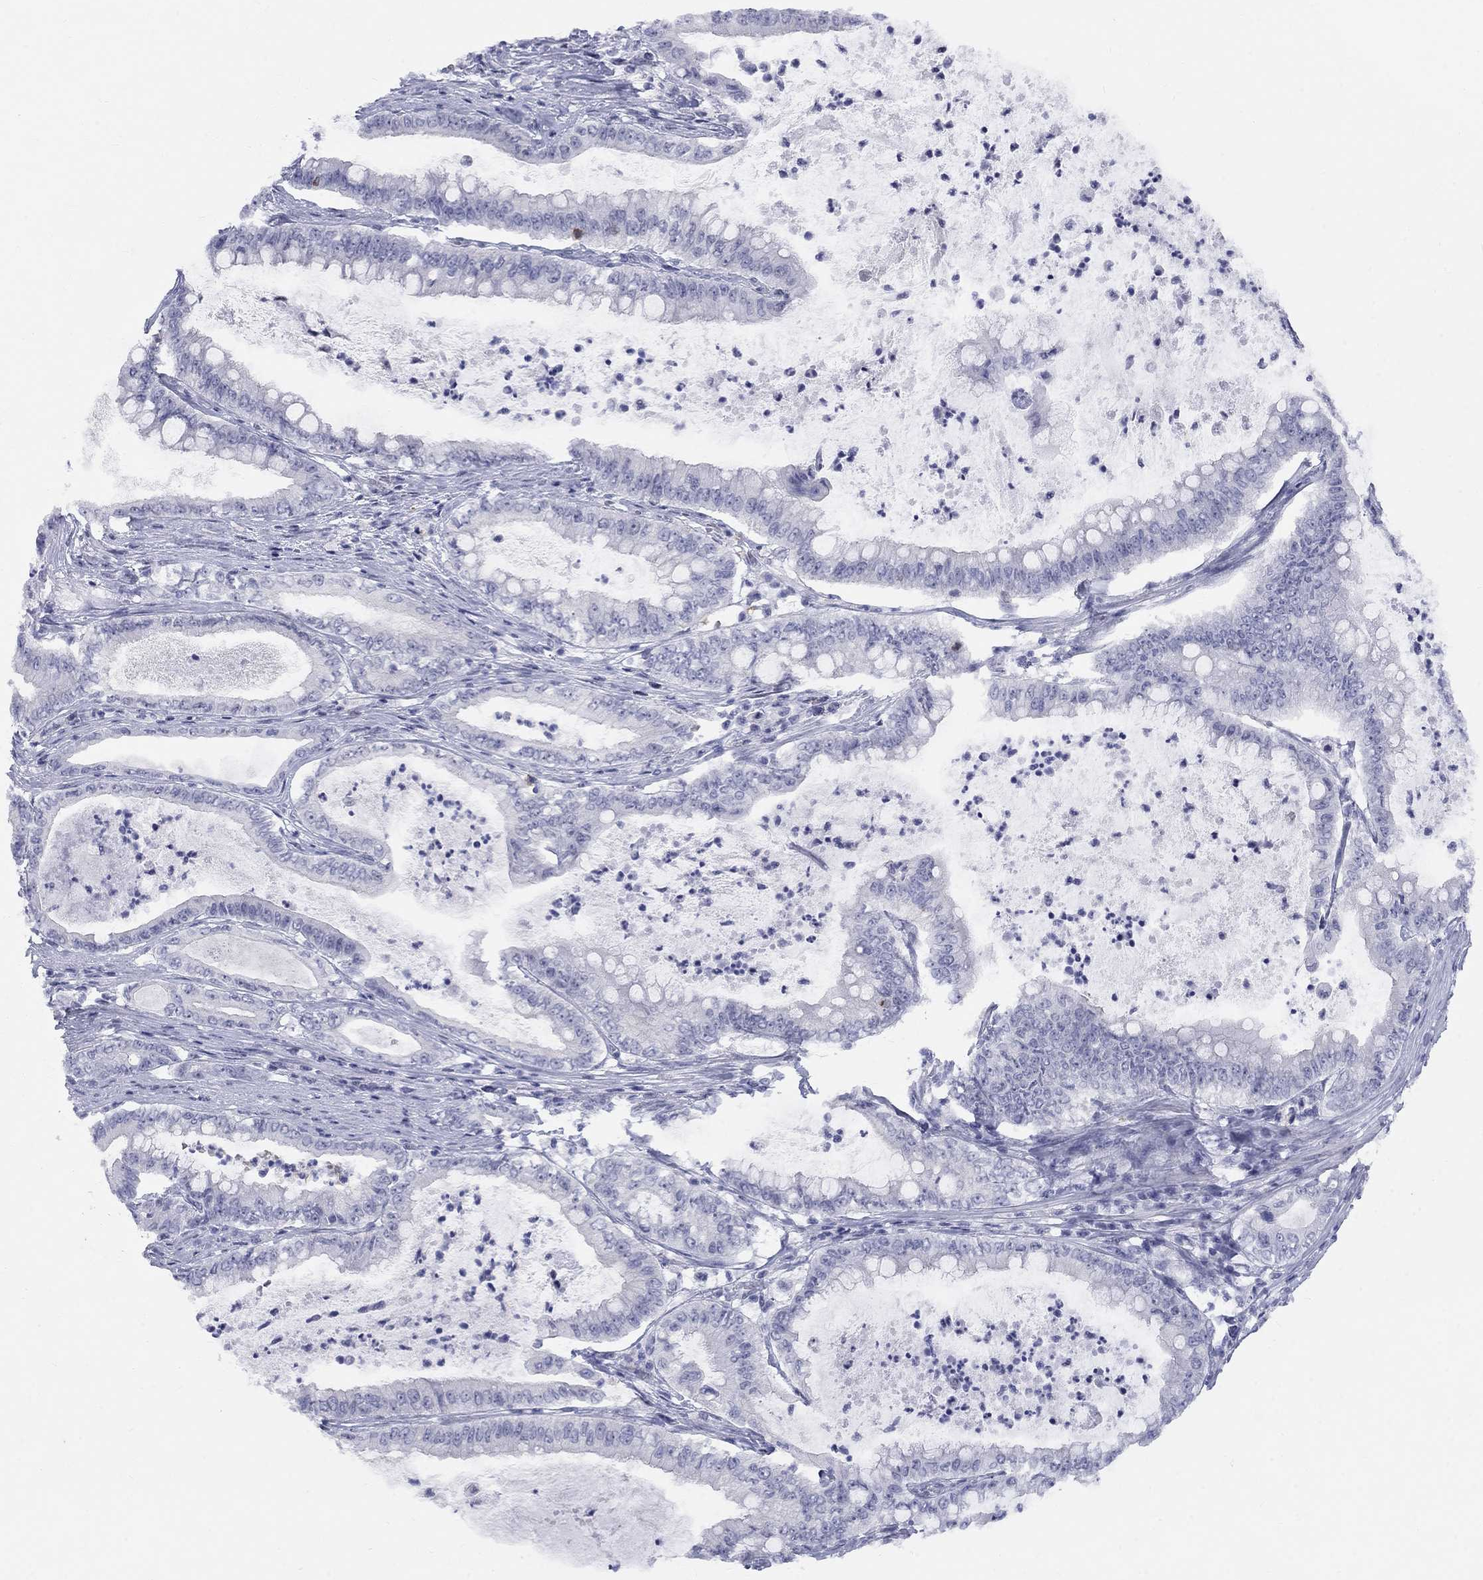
{"staining": {"intensity": "negative", "quantity": "none", "location": "none"}, "tissue": "pancreatic cancer", "cell_type": "Tumor cells", "image_type": "cancer", "snomed": [{"axis": "morphology", "description": "Adenocarcinoma, NOS"}, {"axis": "topography", "description": "Pancreas"}], "caption": "Pancreatic adenocarcinoma was stained to show a protein in brown. There is no significant positivity in tumor cells.", "gene": "DMTN", "patient": {"sex": "male", "age": 71}}